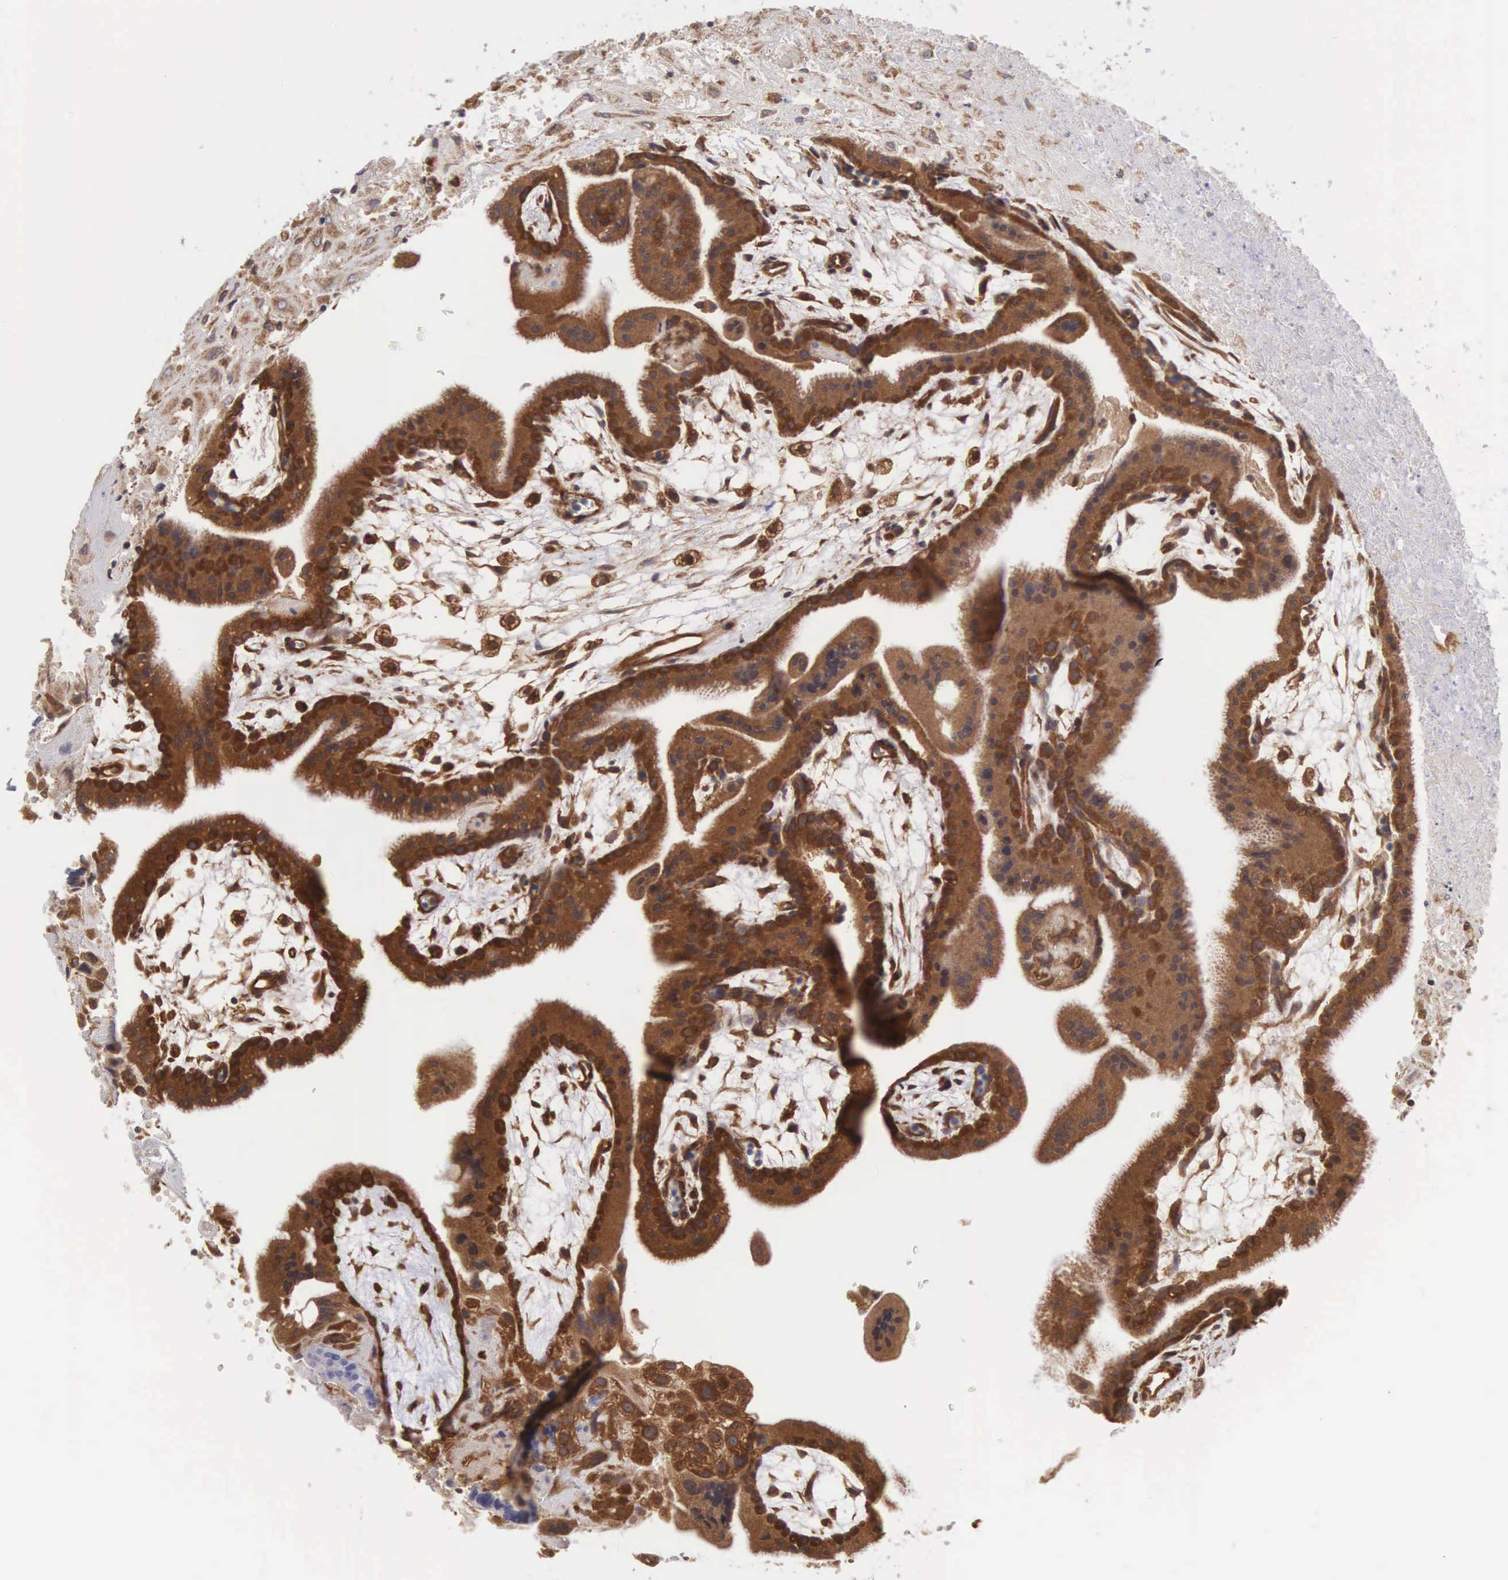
{"staining": {"intensity": "moderate", "quantity": ">75%", "location": "cytoplasmic/membranous"}, "tissue": "placenta", "cell_type": "Decidual cells", "image_type": "normal", "snomed": [{"axis": "morphology", "description": "Normal tissue, NOS"}, {"axis": "topography", "description": "Placenta"}], "caption": "Immunohistochemistry photomicrograph of unremarkable placenta stained for a protein (brown), which reveals medium levels of moderate cytoplasmic/membranous expression in about >75% of decidual cells.", "gene": "DHRS1", "patient": {"sex": "female", "age": 35}}